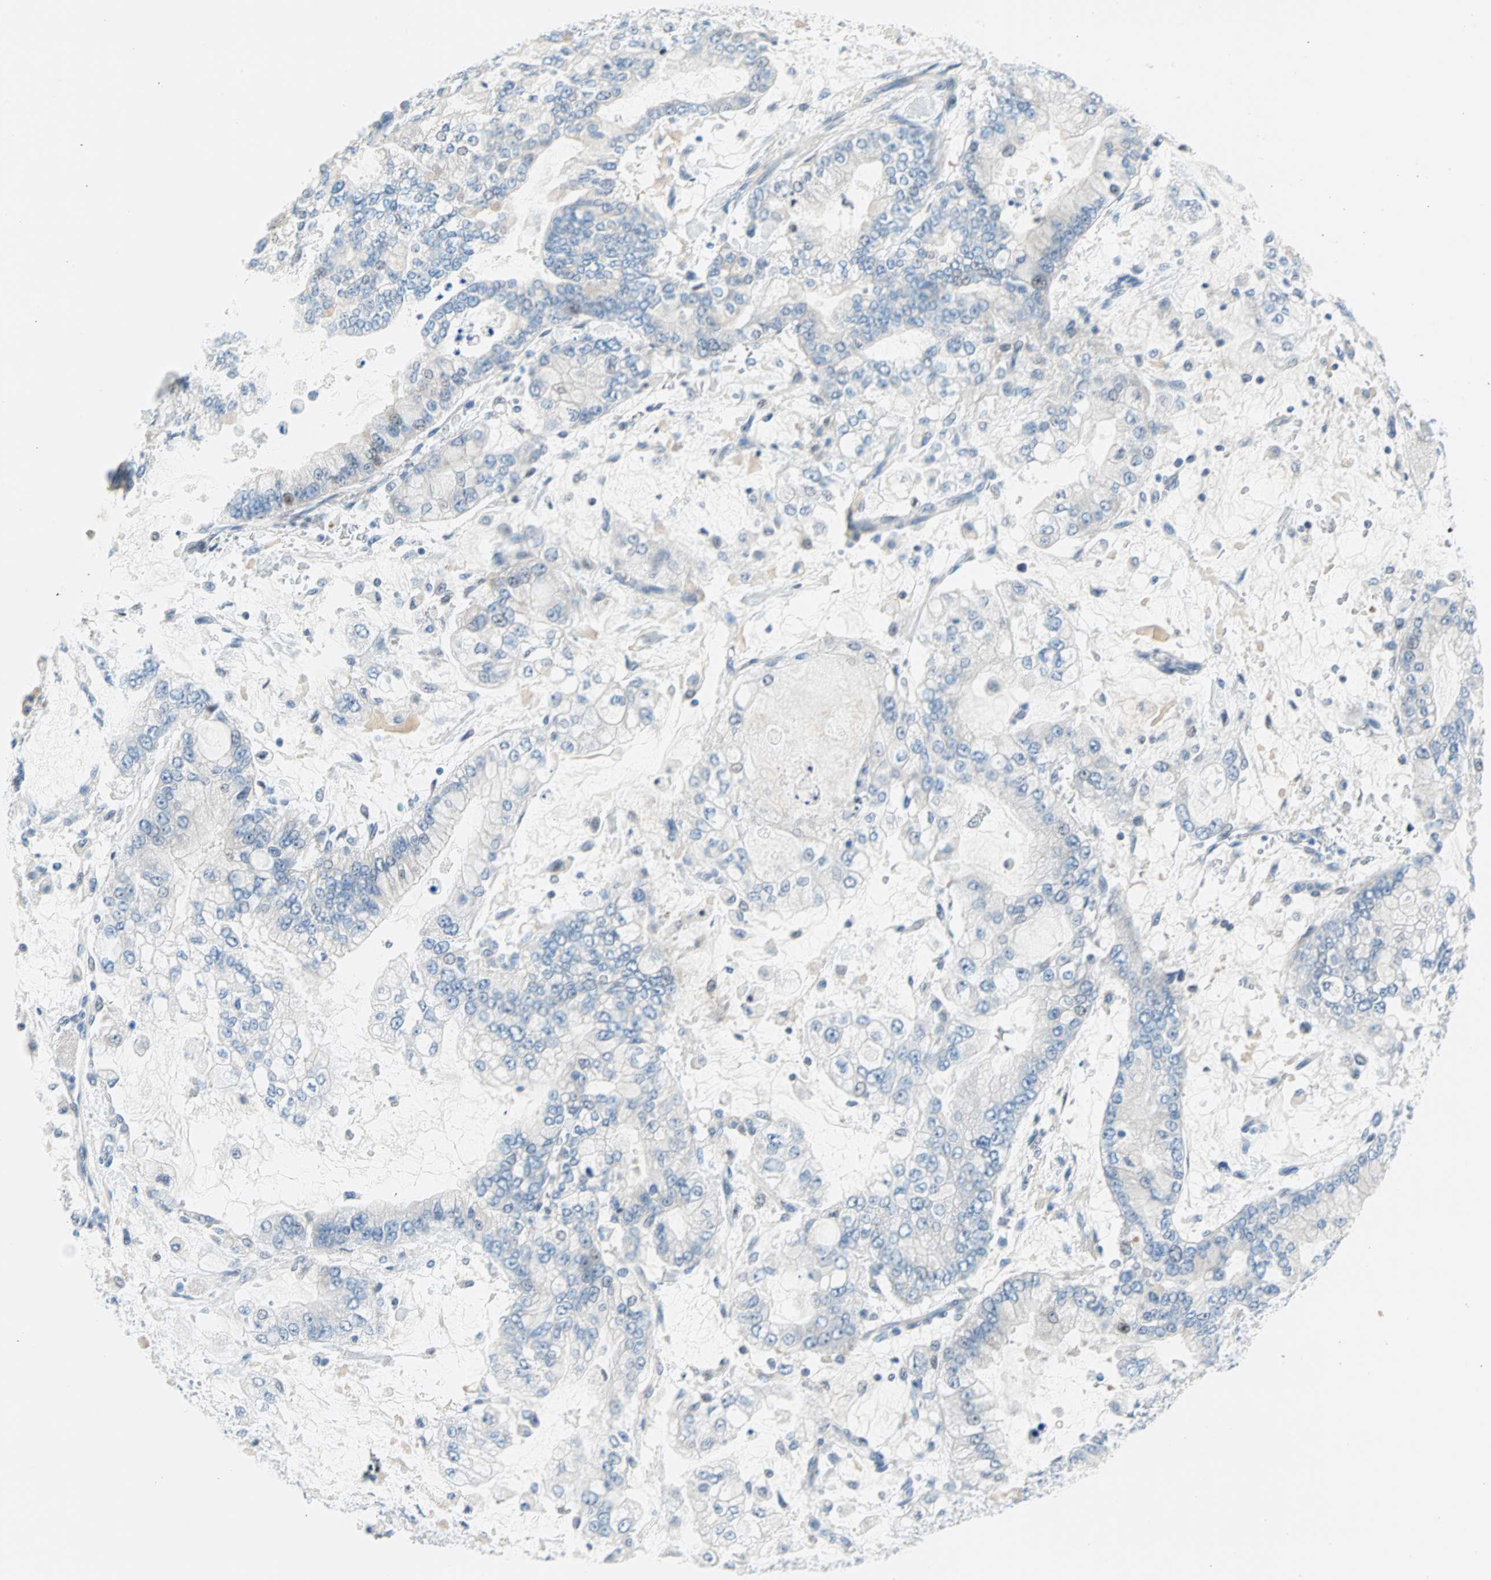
{"staining": {"intensity": "negative", "quantity": "none", "location": "none"}, "tissue": "stomach cancer", "cell_type": "Tumor cells", "image_type": "cancer", "snomed": [{"axis": "morphology", "description": "Normal tissue, NOS"}, {"axis": "morphology", "description": "Adenocarcinoma, NOS"}, {"axis": "topography", "description": "Stomach, upper"}, {"axis": "topography", "description": "Stomach"}], "caption": "A histopathology image of adenocarcinoma (stomach) stained for a protein reveals no brown staining in tumor cells.", "gene": "TMEM163", "patient": {"sex": "male", "age": 76}}